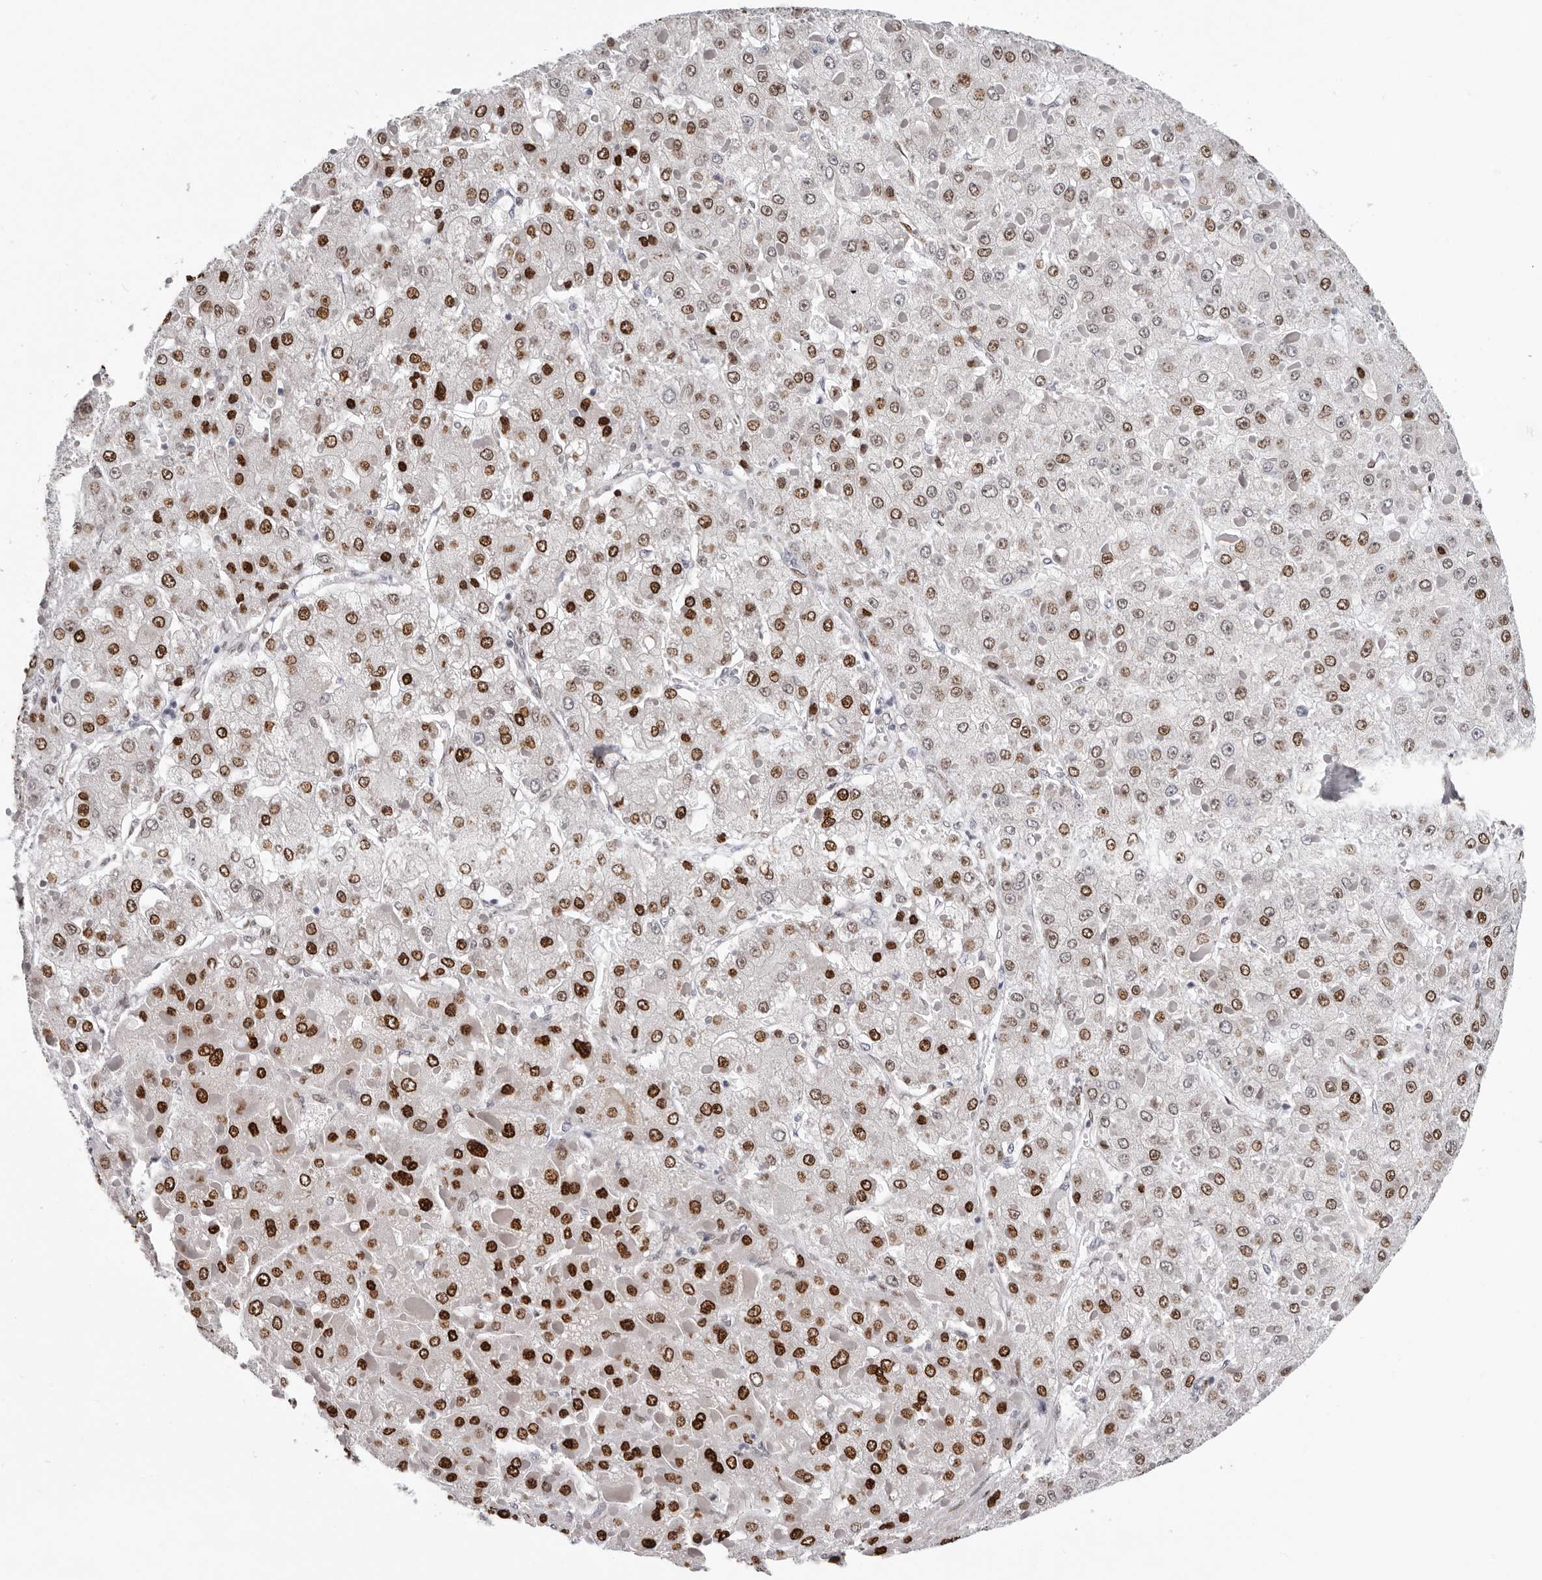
{"staining": {"intensity": "strong", "quantity": ">75%", "location": "nuclear"}, "tissue": "liver cancer", "cell_type": "Tumor cells", "image_type": "cancer", "snomed": [{"axis": "morphology", "description": "Carcinoma, Hepatocellular, NOS"}, {"axis": "topography", "description": "Liver"}], "caption": "Liver cancer tissue shows strong nuclear expression in approximately >75% of tumor cells, visualized by immunohistochemistry.", "gene": "SRP19", "patient": {"sex": "female", "age": 73}}